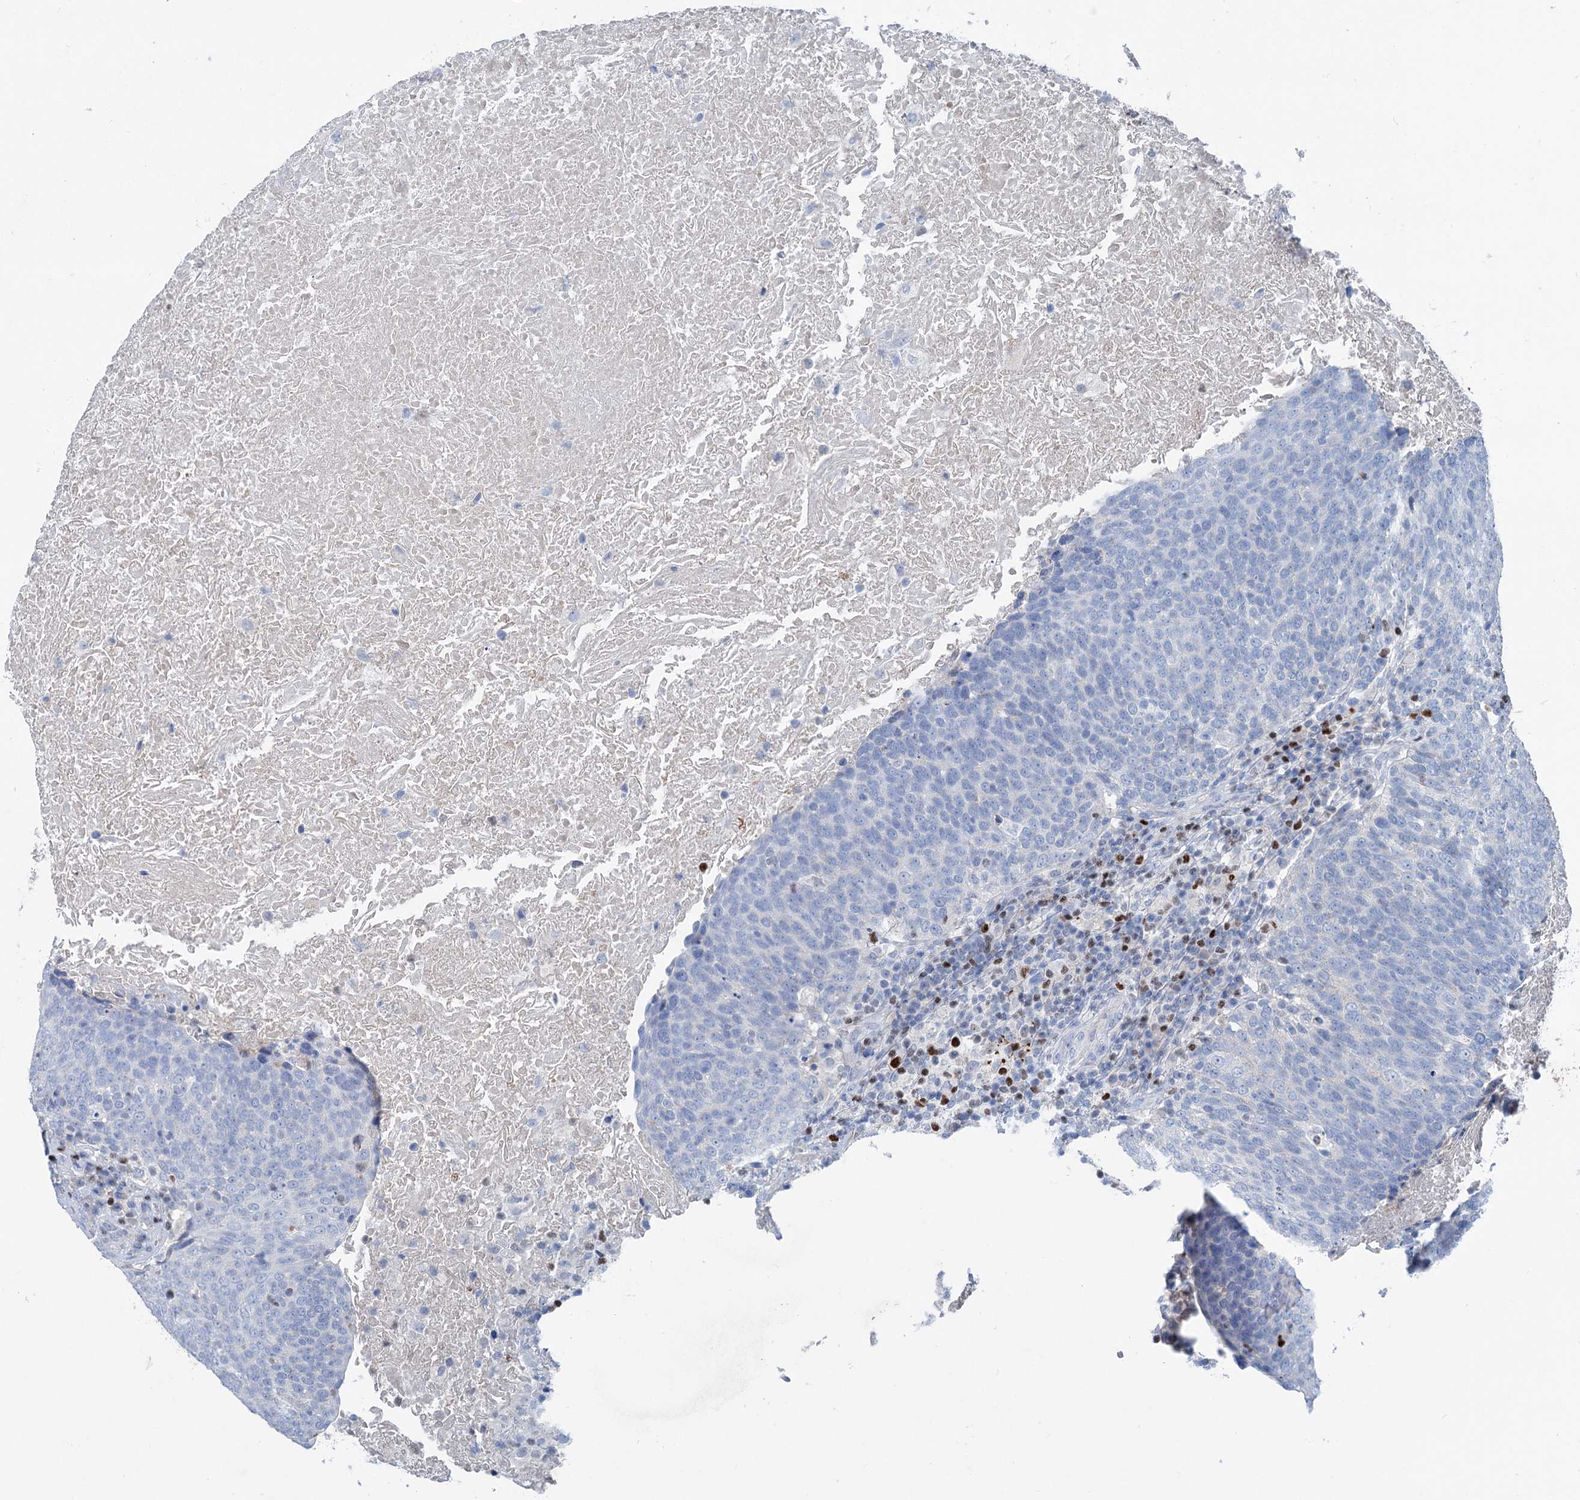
{"staining": {"intensity": "negative", "quantity": "none", "location": "none"}, "tissue": "head and neck cancer", "cell_type": "Tumor cells", "image_type": "cancer", "snomed": [{"axis": "morphology", "description": "Squamous cell carcinoma, NOS"}, {"axis": "morphology", "description": "Squamous cell carcinoma, metastatic, NOS"}, {"axis": "topography", "description": "Lymph node"}, {"axis": "topography", "description": "Head-Neck"}], "caption": "An immunohistochemistry histopathology image of head and neck squamous cell carcinoma is shown. There is no staining in tumor cells of head and neck squamous cell carcinoma.", "gene": "ELP4", "patient": {"sex": "male", "age": 62}}